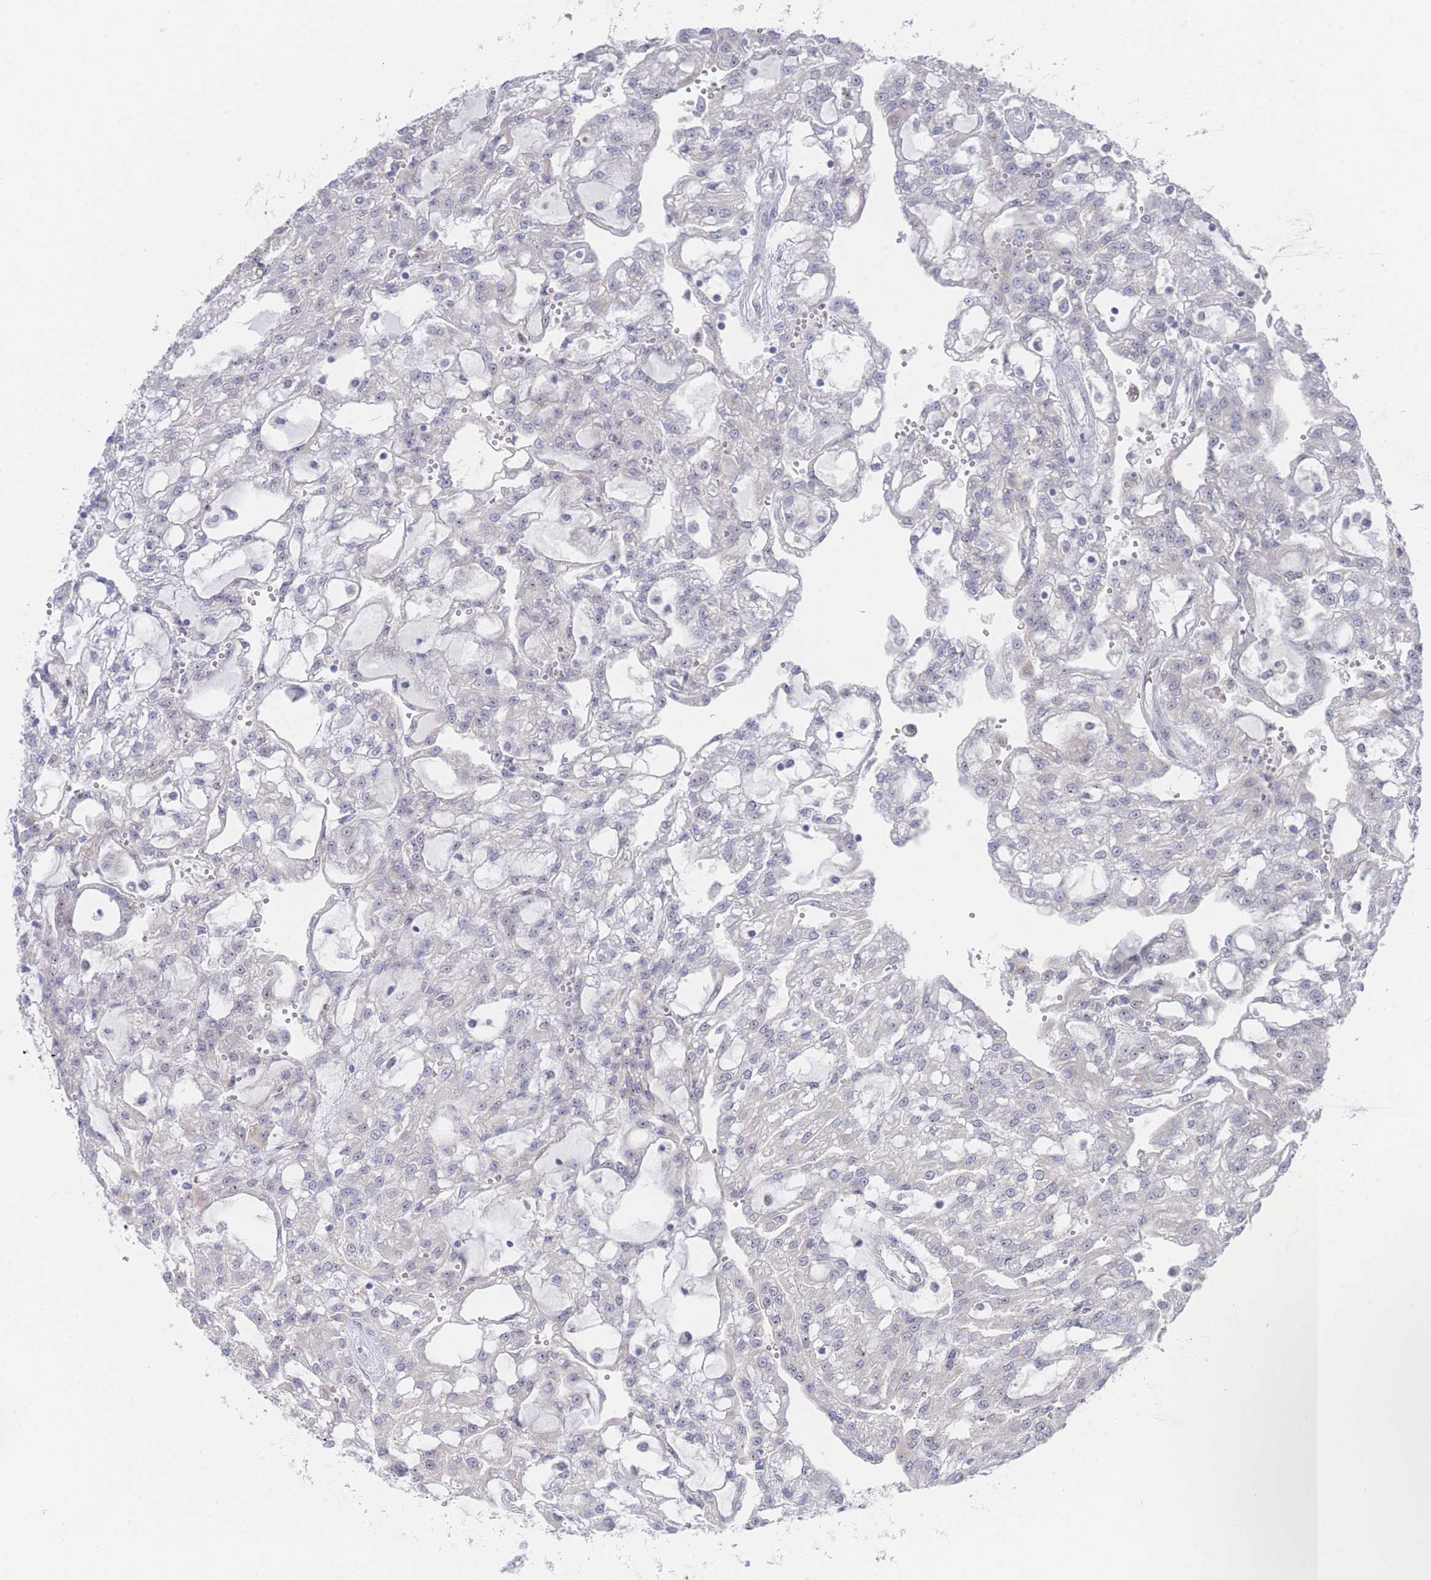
{"staining": {"intensity": "negative", "quantity": "none", "location": "none"}, "tissue": "renal cancer", "cell_type": "Tumor cells", "image_type": "cancer", "snomed": [{"axis": "morphology", "description": "Adenocarcinoma, NOS"}, {"axis": "topography", "description": "Kidney"}], "caption": "Immunohistochemical staining of human renal cancer reveals no significant positivity in tumor cells.", "gene": "ZNF142", "patient": {"sex": "male", "age": 63}}